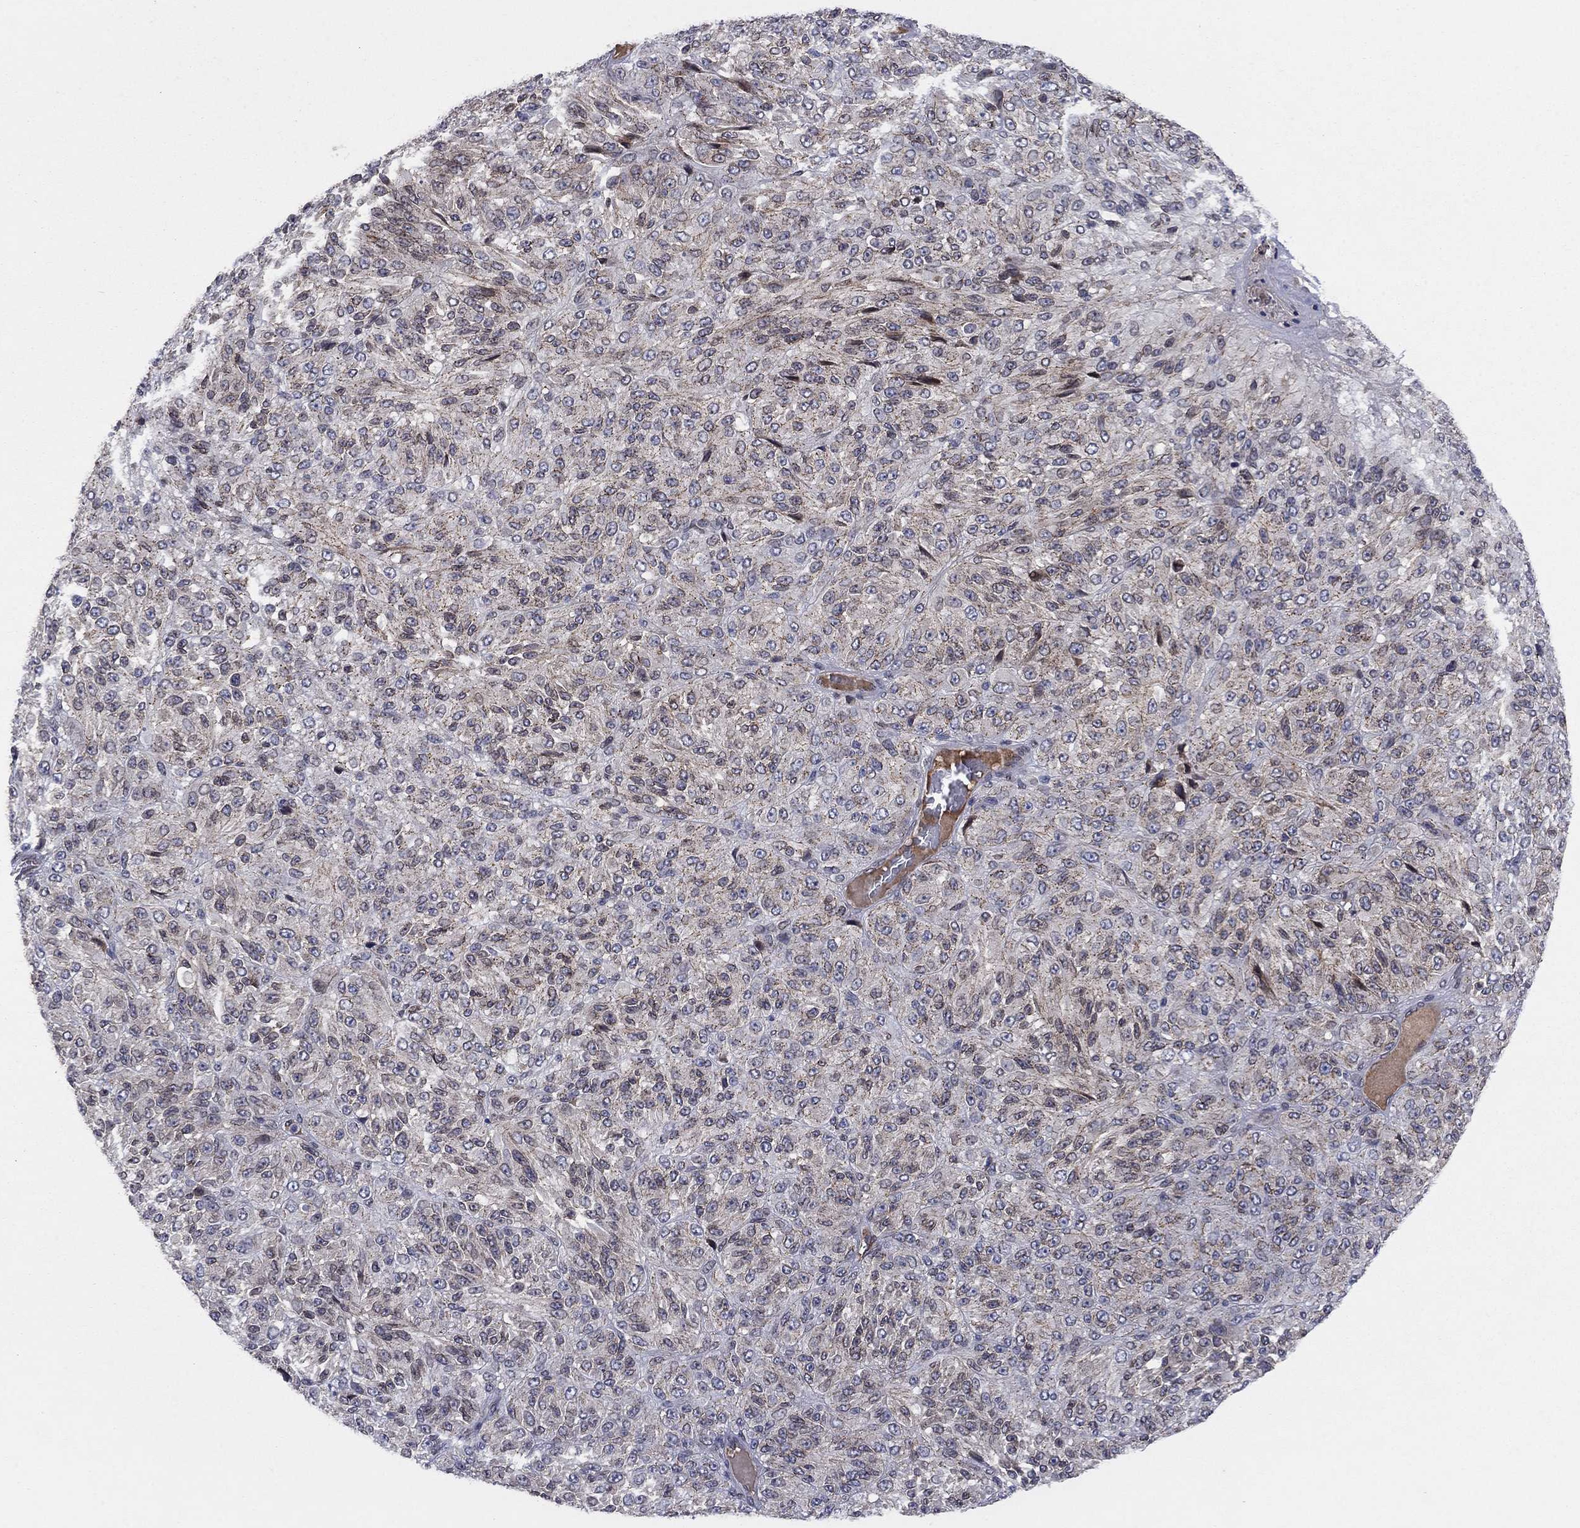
{"staining": {"intensity": "negative", "quantity": "none", "location": "none"}, "tissue": "melanoma", "cell_type": "Tumor cells", "image_type": "cancer", "snomed": [{"axis": "morphology", "description": "Malignant melanoma, Metastatic site"}, {"axis": "topography", "description": "Brain"}], "caption": "A photomicrograph of human melanoma is negative for staining in tumor cells. The staining was performed using DAB to visualize the protein expression in brown, while the nuclei were stained in blue with hematoxylin (Magnification: 20x).", "gene": "EMC9", "patient": {"sex": "female", "age": 56}}